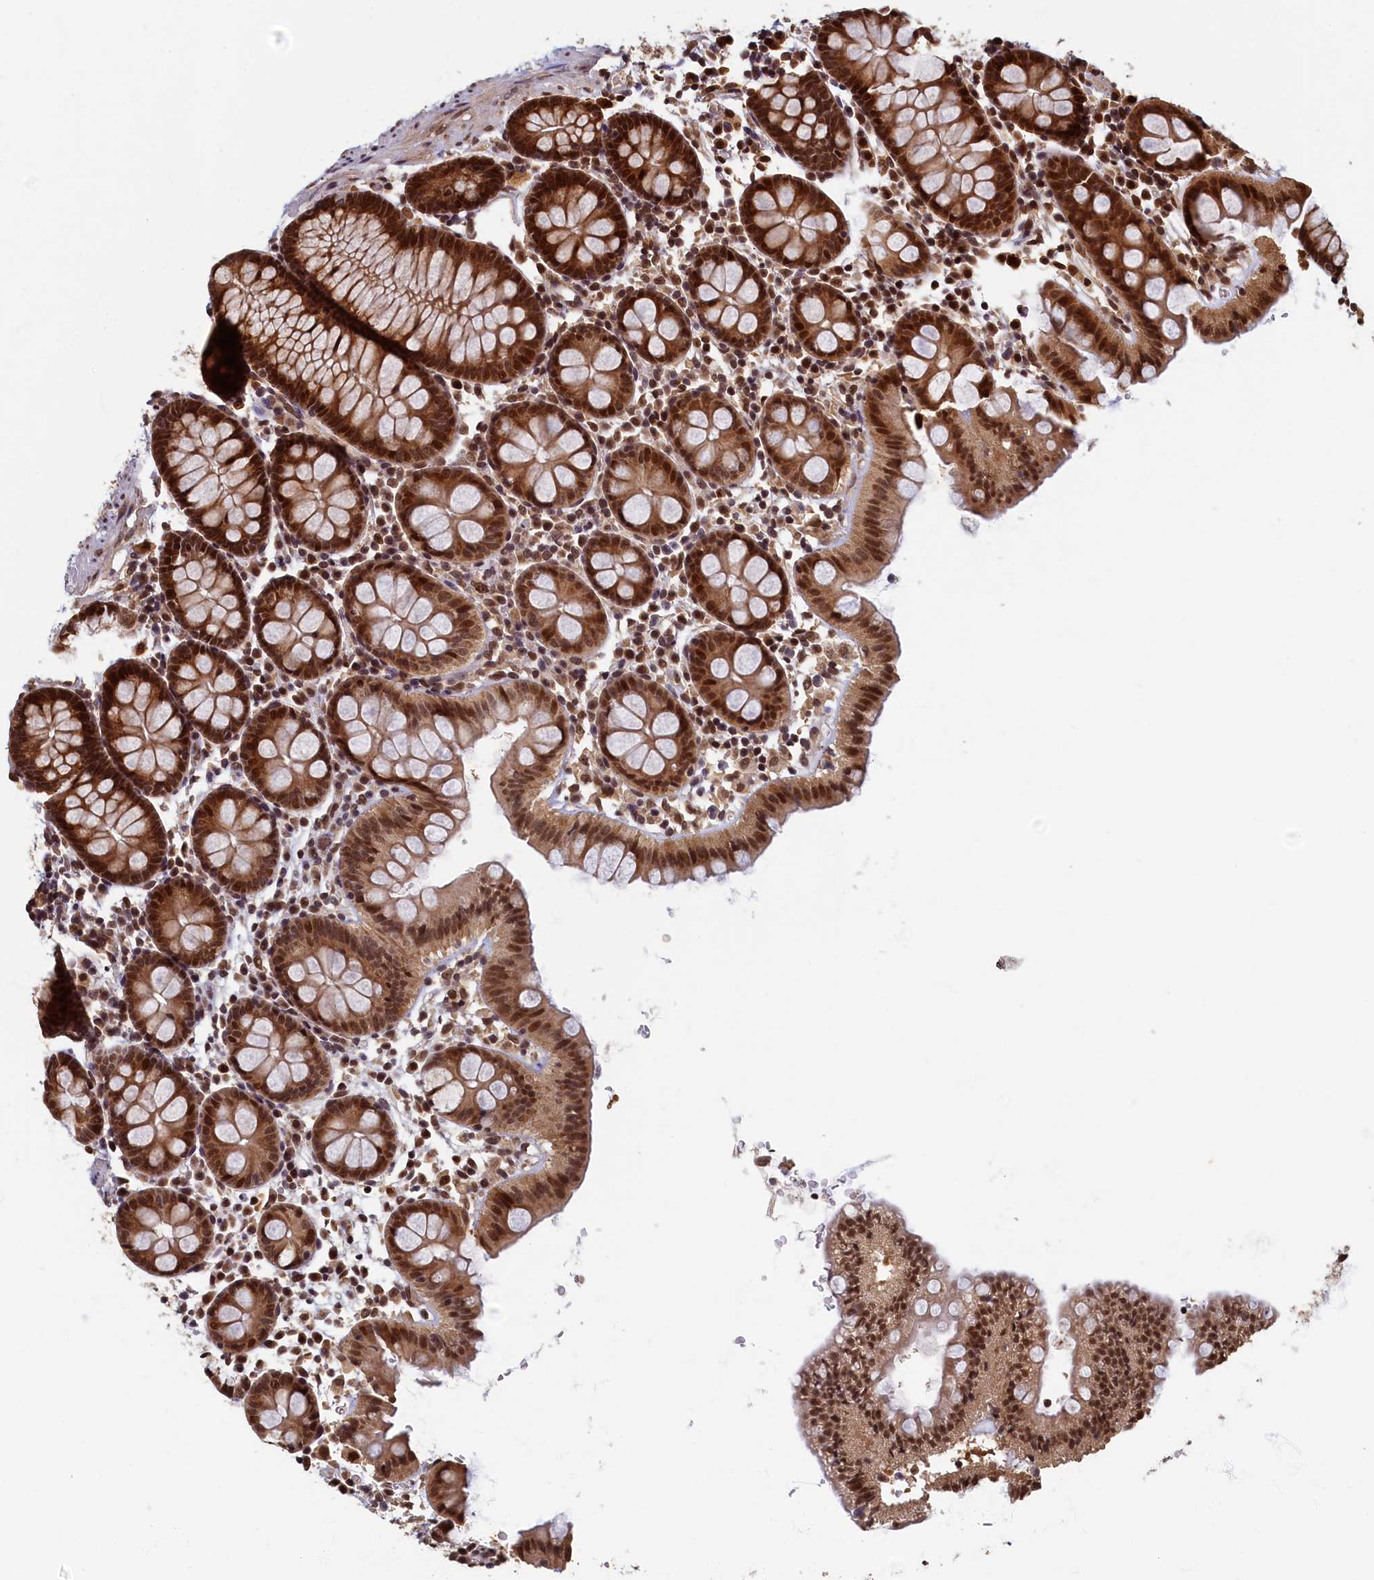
{"staining": {"intensity": "moderate", "quantity": ">75%", "location": "cytoplasmic/membranous,nuclear"}, "tissue": "colon", "cell_type": "Endothelial cells", "image_type": "normal", "snomed": [{"axis": "morphology", "description": "Normal tissue, NOS"}, {"axis": "topography", "description": "Colon"}], "caption": "IHC histopathology image of benign colon: human colon stained using IHC exhibits medium levels of moderate protein expression localized specifically in the cytoplasmic/membranous,nuclear of endothelial cells, appearing as a cytoplasmic/membranous,nuclear brown color.", "gene": "CKAP2L", "patient": {"sex": "male", "age": 75}}